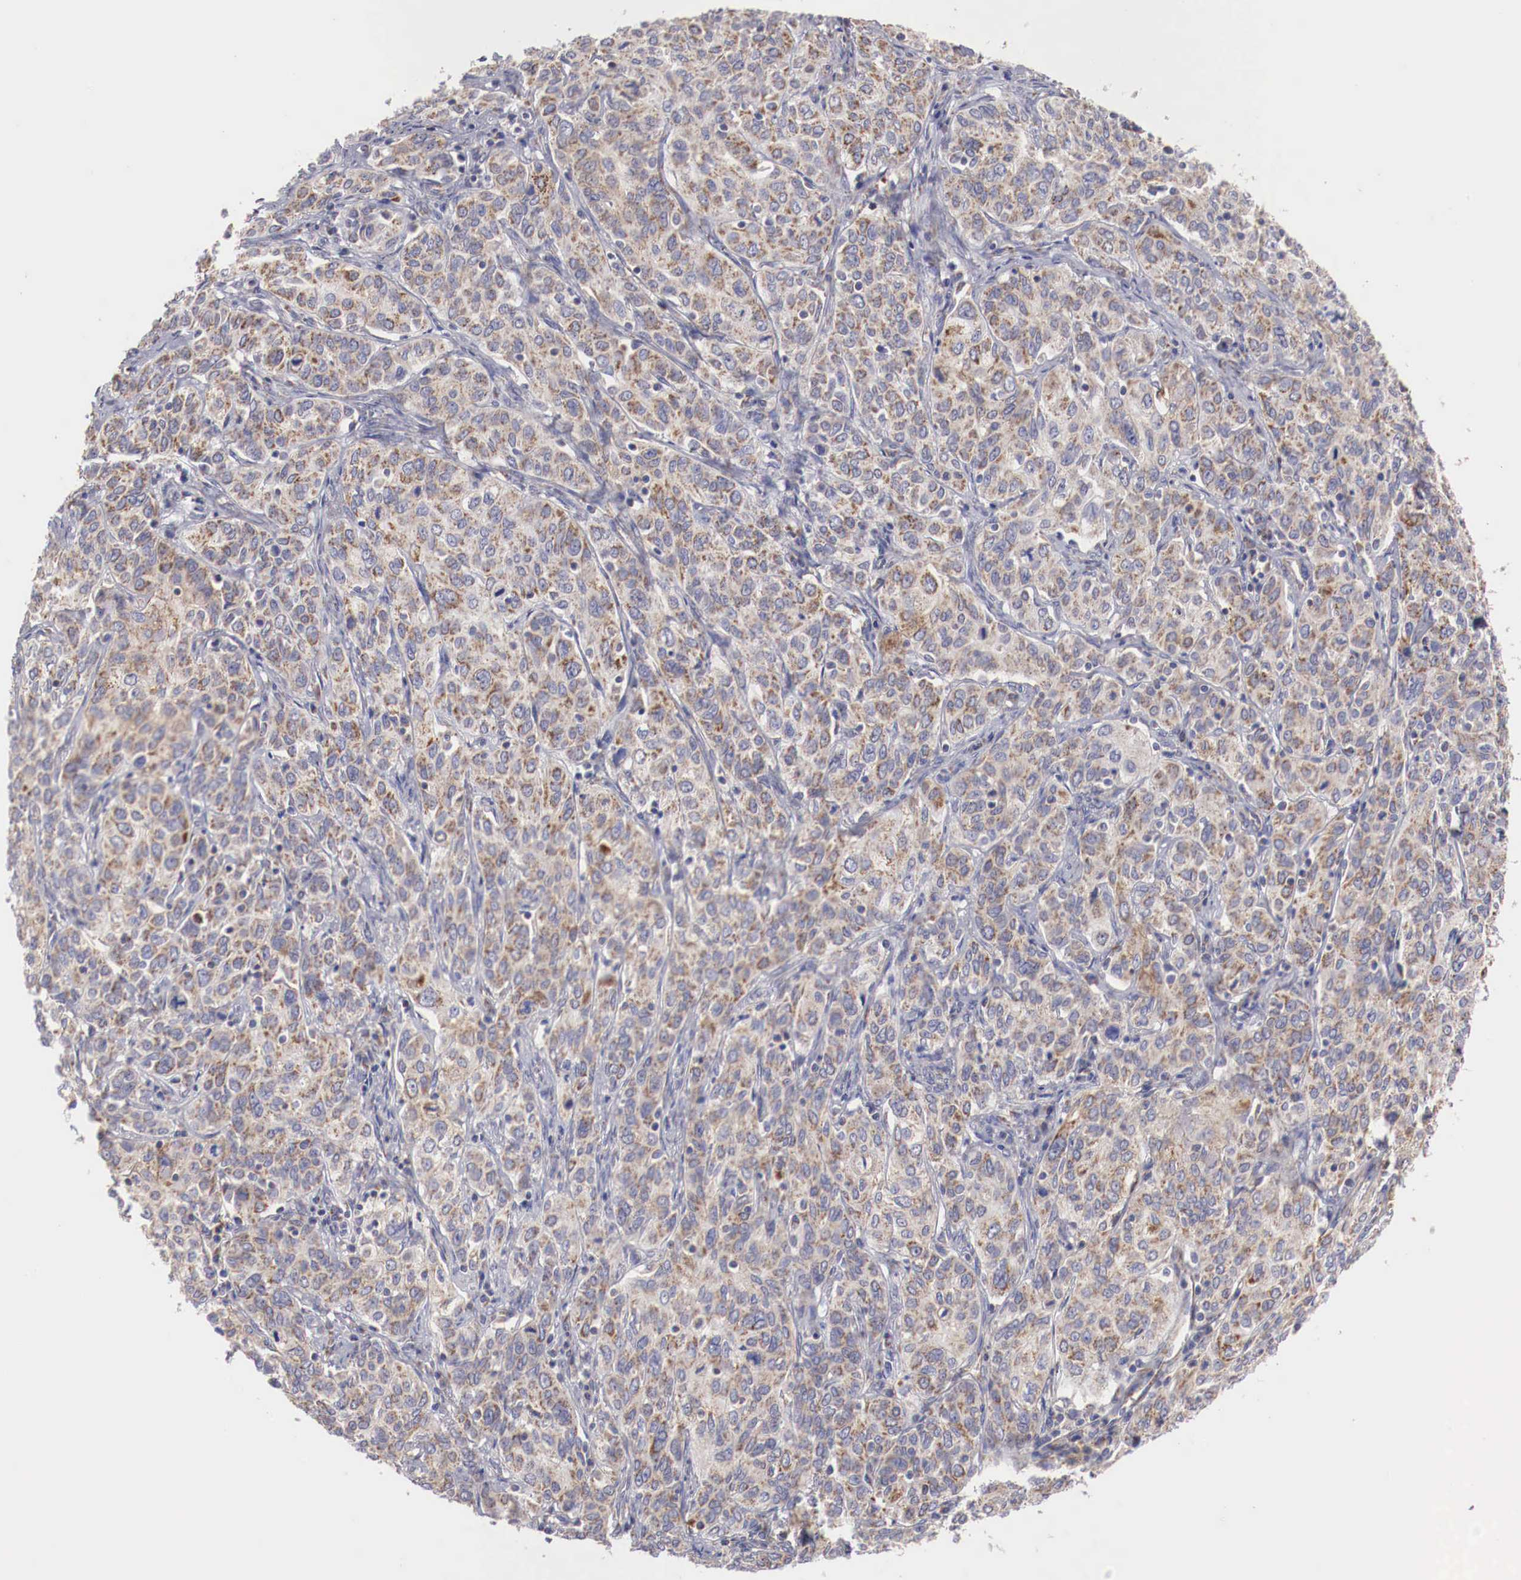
{"staining": {"intensity": "weak", "quantity": ">75%", "location": "cytoplasmic/membranous"}, "tissue": "cervical cancer", "cell_type": "Tumor cells", "image_type": "cancer", "snomed": [{"axis": "morphology", "description": "Squamous cell carcinoma, NOS"}, {"axis": "topography", "description": "Cervix"}], "caption": "Approximately >75% of tumor cells in squamous cell carcinoma (cervical) reveal weak cytoplasmic/membranous protein staining as visualized by brown immunohistochemical staining.", "gene": "XPNPEP3", "patient": {"sex": "female", "age": 38}}